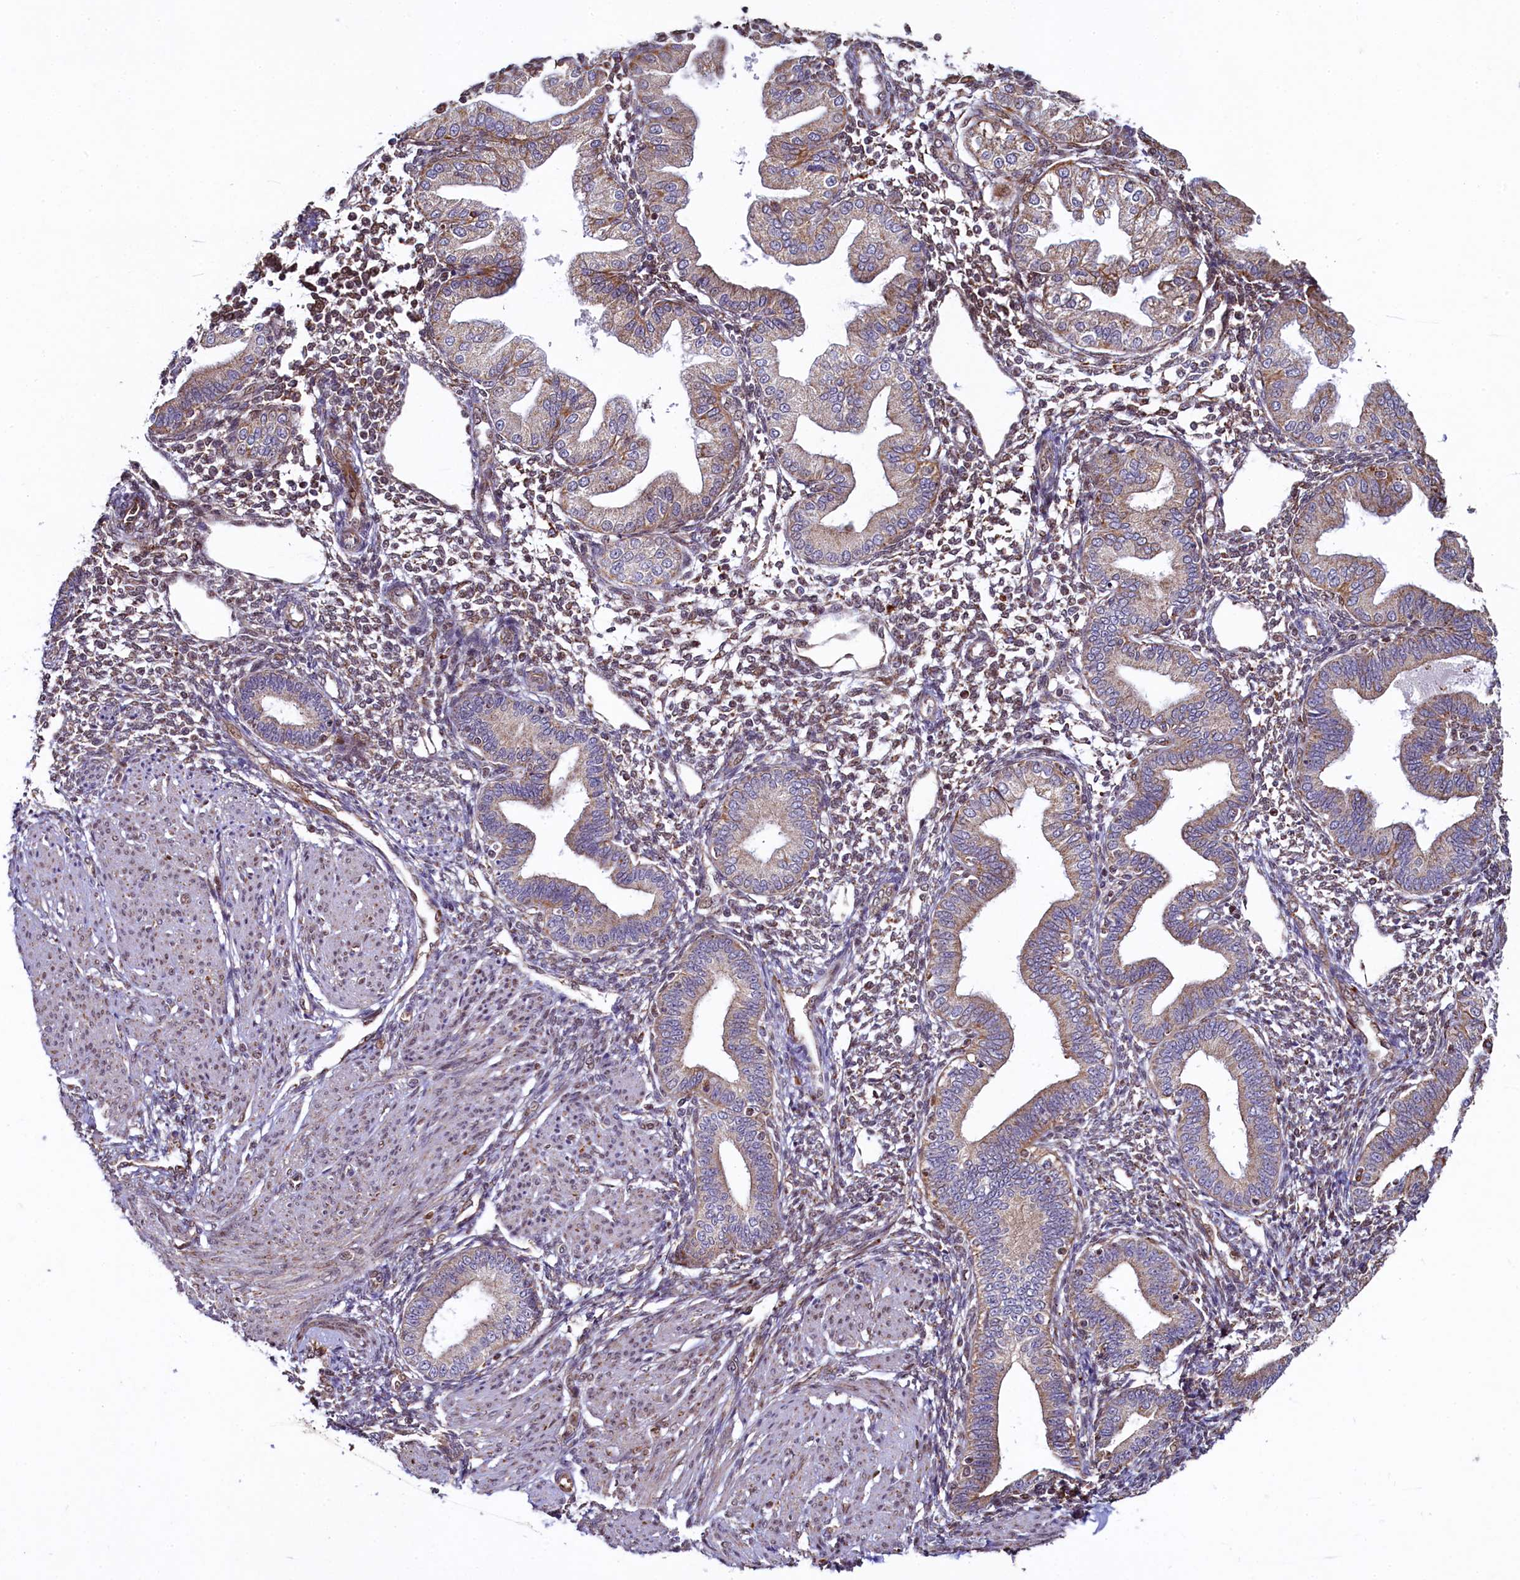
{"staining": {"intensity": "moderate", "quantity": "25%-75%", "location": "cytoplasmic/membranous"}, "tissue": "endometrium", "cell_type": "Cells in endometrial stroma", "image_type": "normal", "snomed": [{"axis": "morphology", "description": "Normal tissue, NOS"}, {"axis": "topography", "description": "Endometrium"}], "caption": "IHC of unremarkable endometrium displays medium levels of moderate cytoplasmic/membranous expression in about 25%-75% of cells in endometrial stroma.", "gene": "ZNF577", "patient": {"sex": "female", "age": 53}}